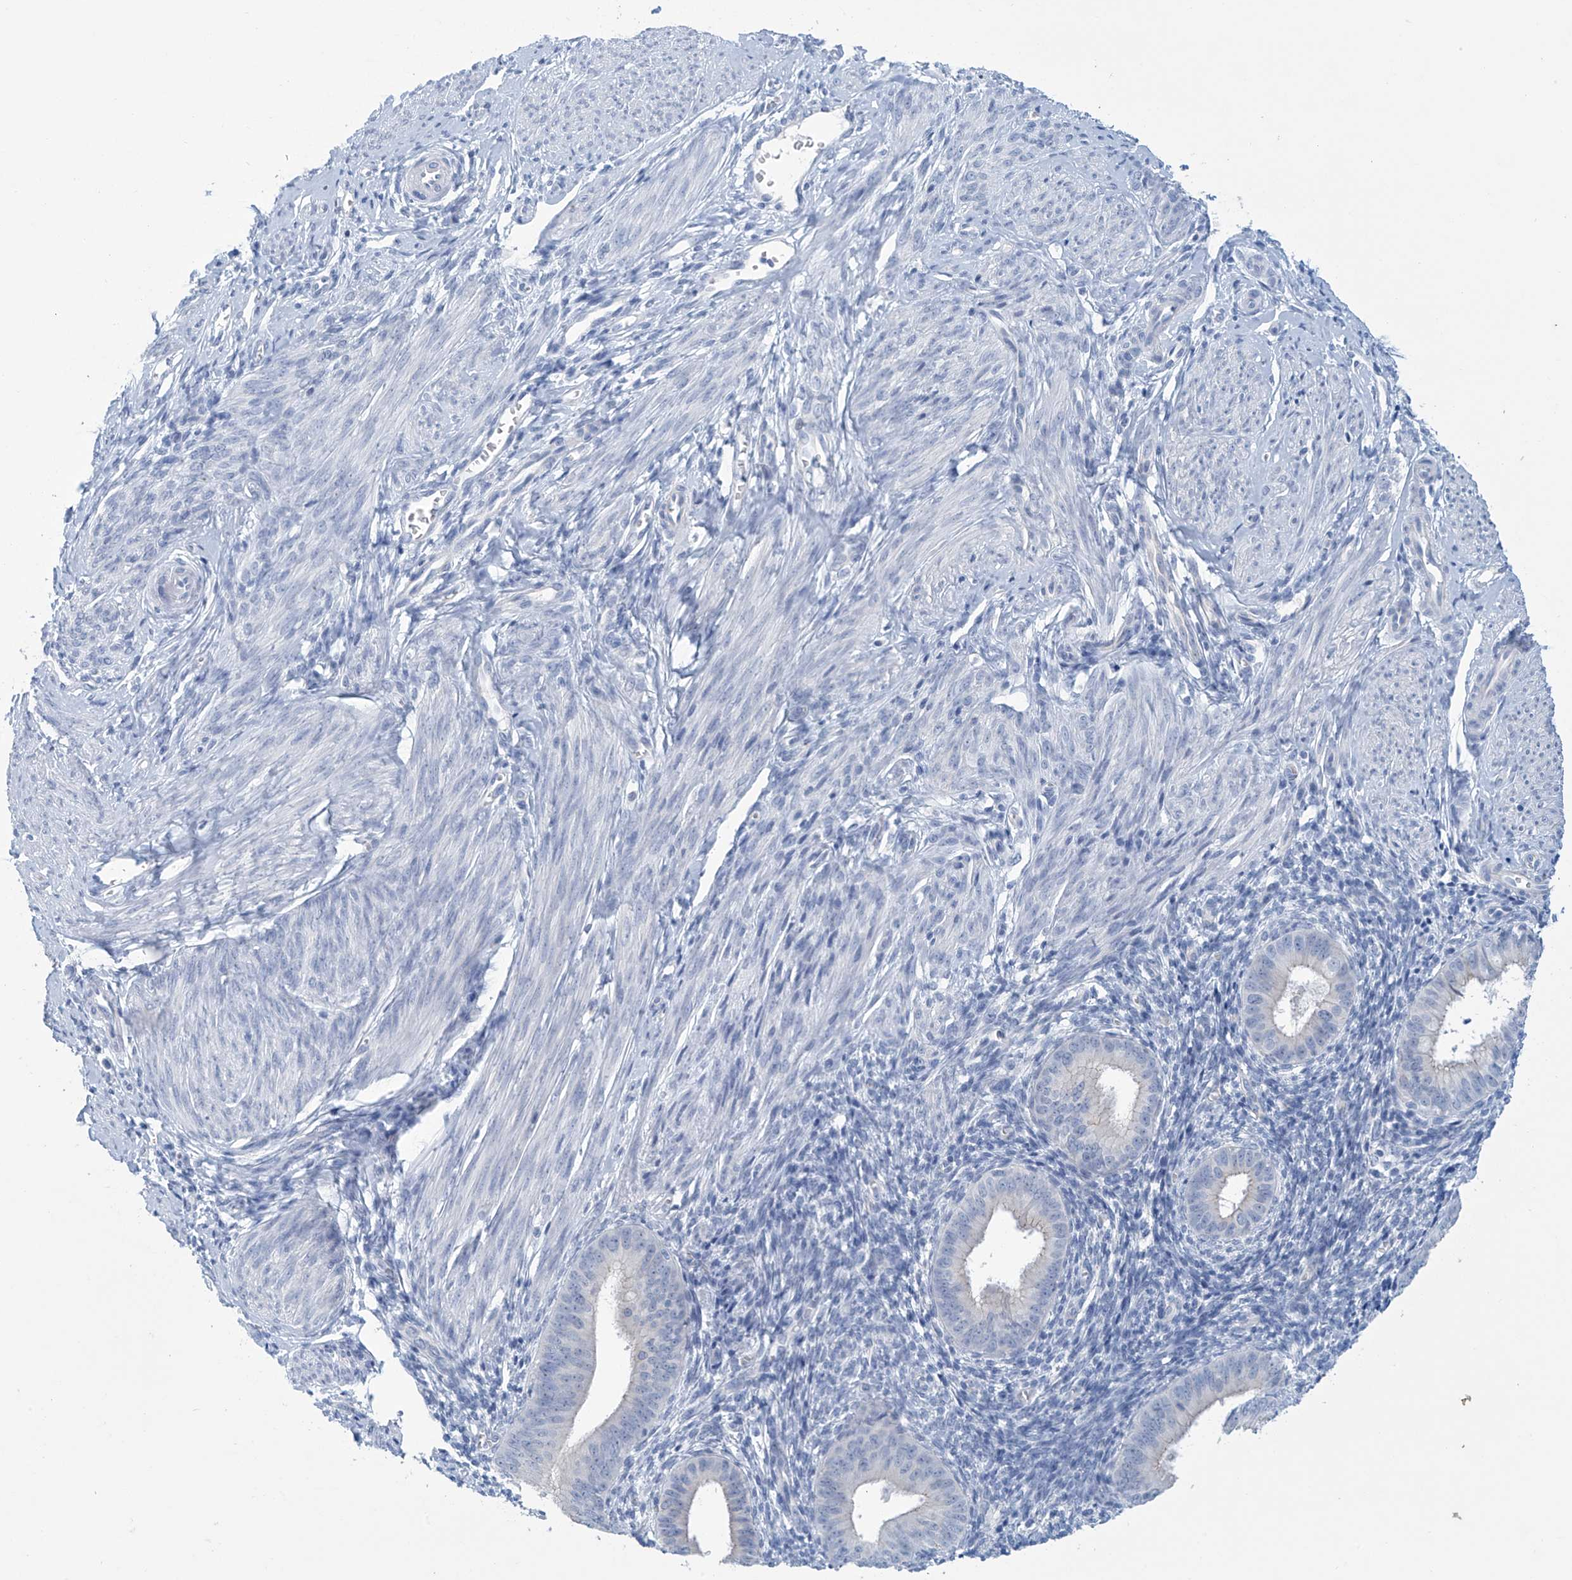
{"staining": {"intensity": "negative", "quantity": "none", "location": "none"}, "tissue": "endometrium", "cell_type": "Cells in endometrial stroma", "image_type": "normal", "snomed": [{"axis": "morphology", "description": "Normal tissue, NOS"}, {"axis": "topography", "description": "Uterus"}, {"axis": "topography", "description": "Endometrium"}], "caption": "This micrograph is of unremarkable endometrium stained with immunohistochemistry (IHC) to label a protein in brown with the nuclei are counter-stained blue. There is no positivity in cells in endometrial stroma. Brightfield microscopy of immunohistochemistry stained with DAB (3,3'-diaminobenzidine) (brown) and hematoxylin (blue), captured at high magnification.", "gene": "DSP", "patient": {"sex": "female", "age": 48}}